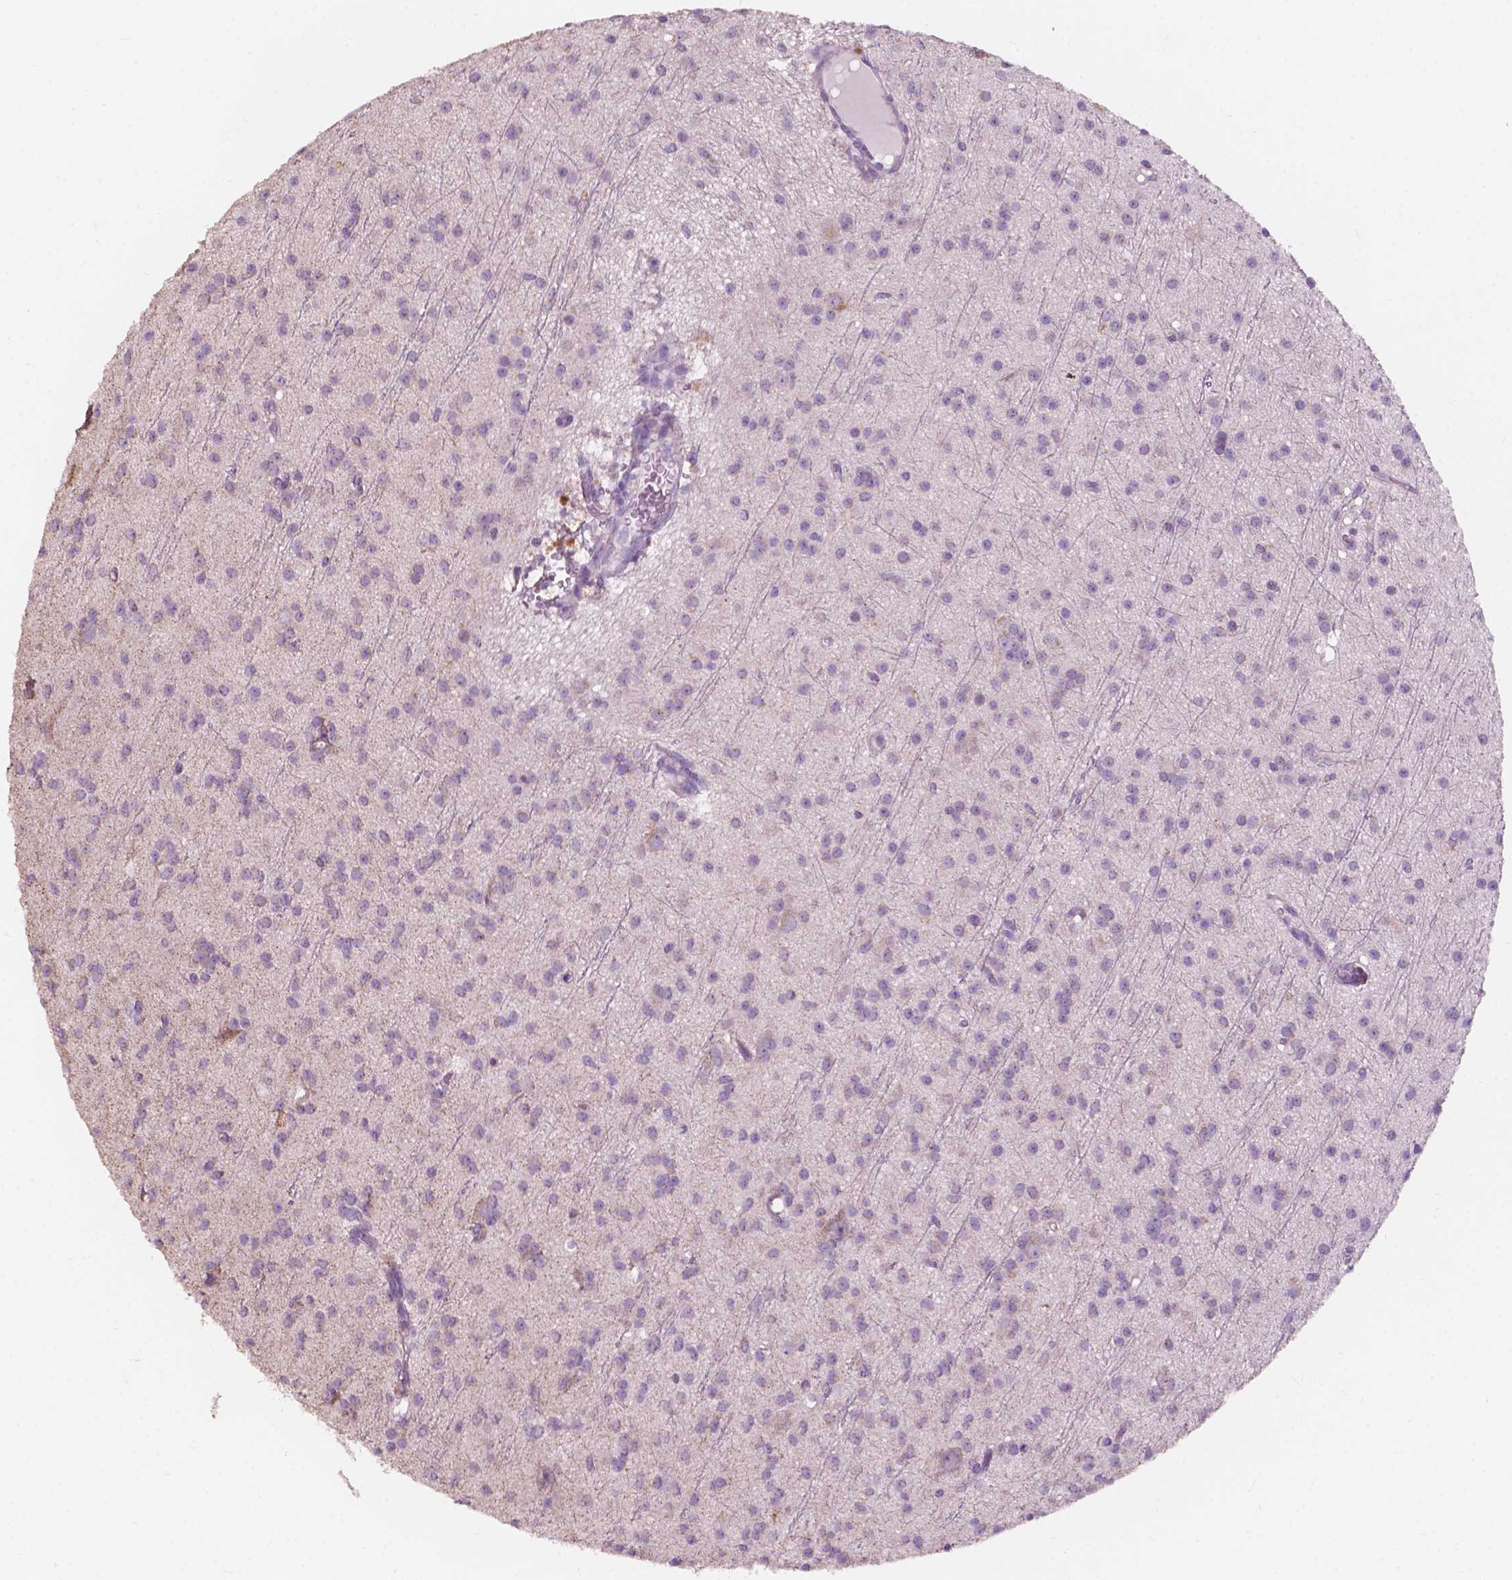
{"staining": {"intensity": "negative", "quantity": "none", "location": "none"}, "tissue": "glioma", "cell_type": "Tumor cells", "image_type": "cancer", "snomed": [{"axis": "morphology", "description": "Glioma, malignant, Low grade"}, {"axis": "topography", "description": "Brain"}], "caption": "Immunohistochemistry (IHC) of human glioma reveals no expression in tumor cells.", "gene": "NDUFS1", "patient": {"sex": "male", "age": 27}}